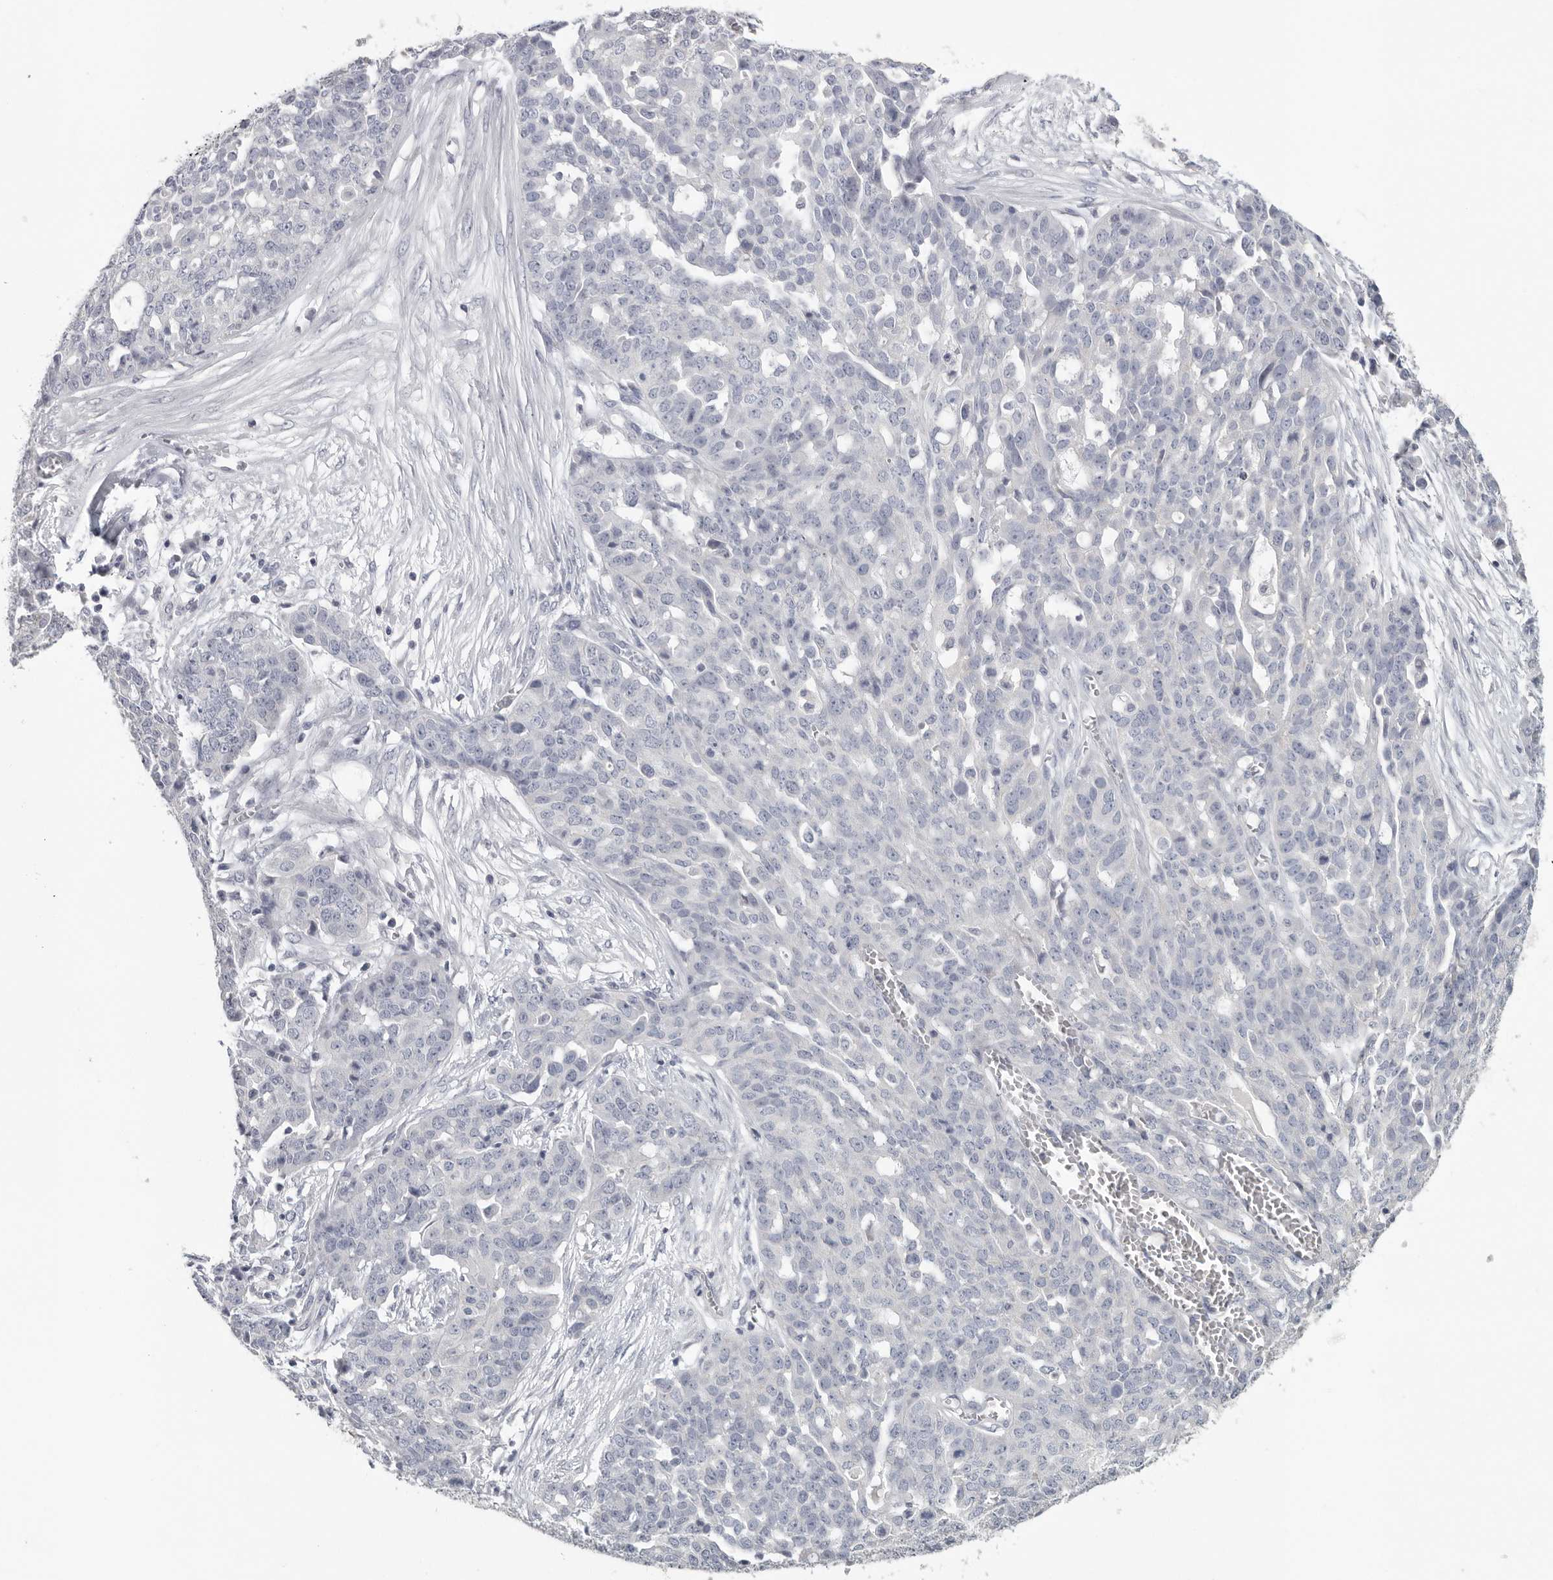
{"staining": {"intensity": "negative", "quantity": "none", "location": "none"}, "tissue": "ovarian cancer", "cell_type": "Tumor cells", "image_type": "cancer", "snomed": [{"axis": "morphology", "description": "Cystadenocarcinoma, serous, NOS"}, {"axis": "topography", "description": "Soft tissue"}, {"axis": "topography", "description": "Ovary"}], "caption": "High magnification brightfield microscopy of ovarian serous cystadenocarcinoma stained with DAB (3,3'-diaminobenzidine) (brown) and counterstained with hematoxylin (blue): tumor cells show no significant staining.", "gene": "DNAJC11", "patient": {"sex": "female", "age": 57}}